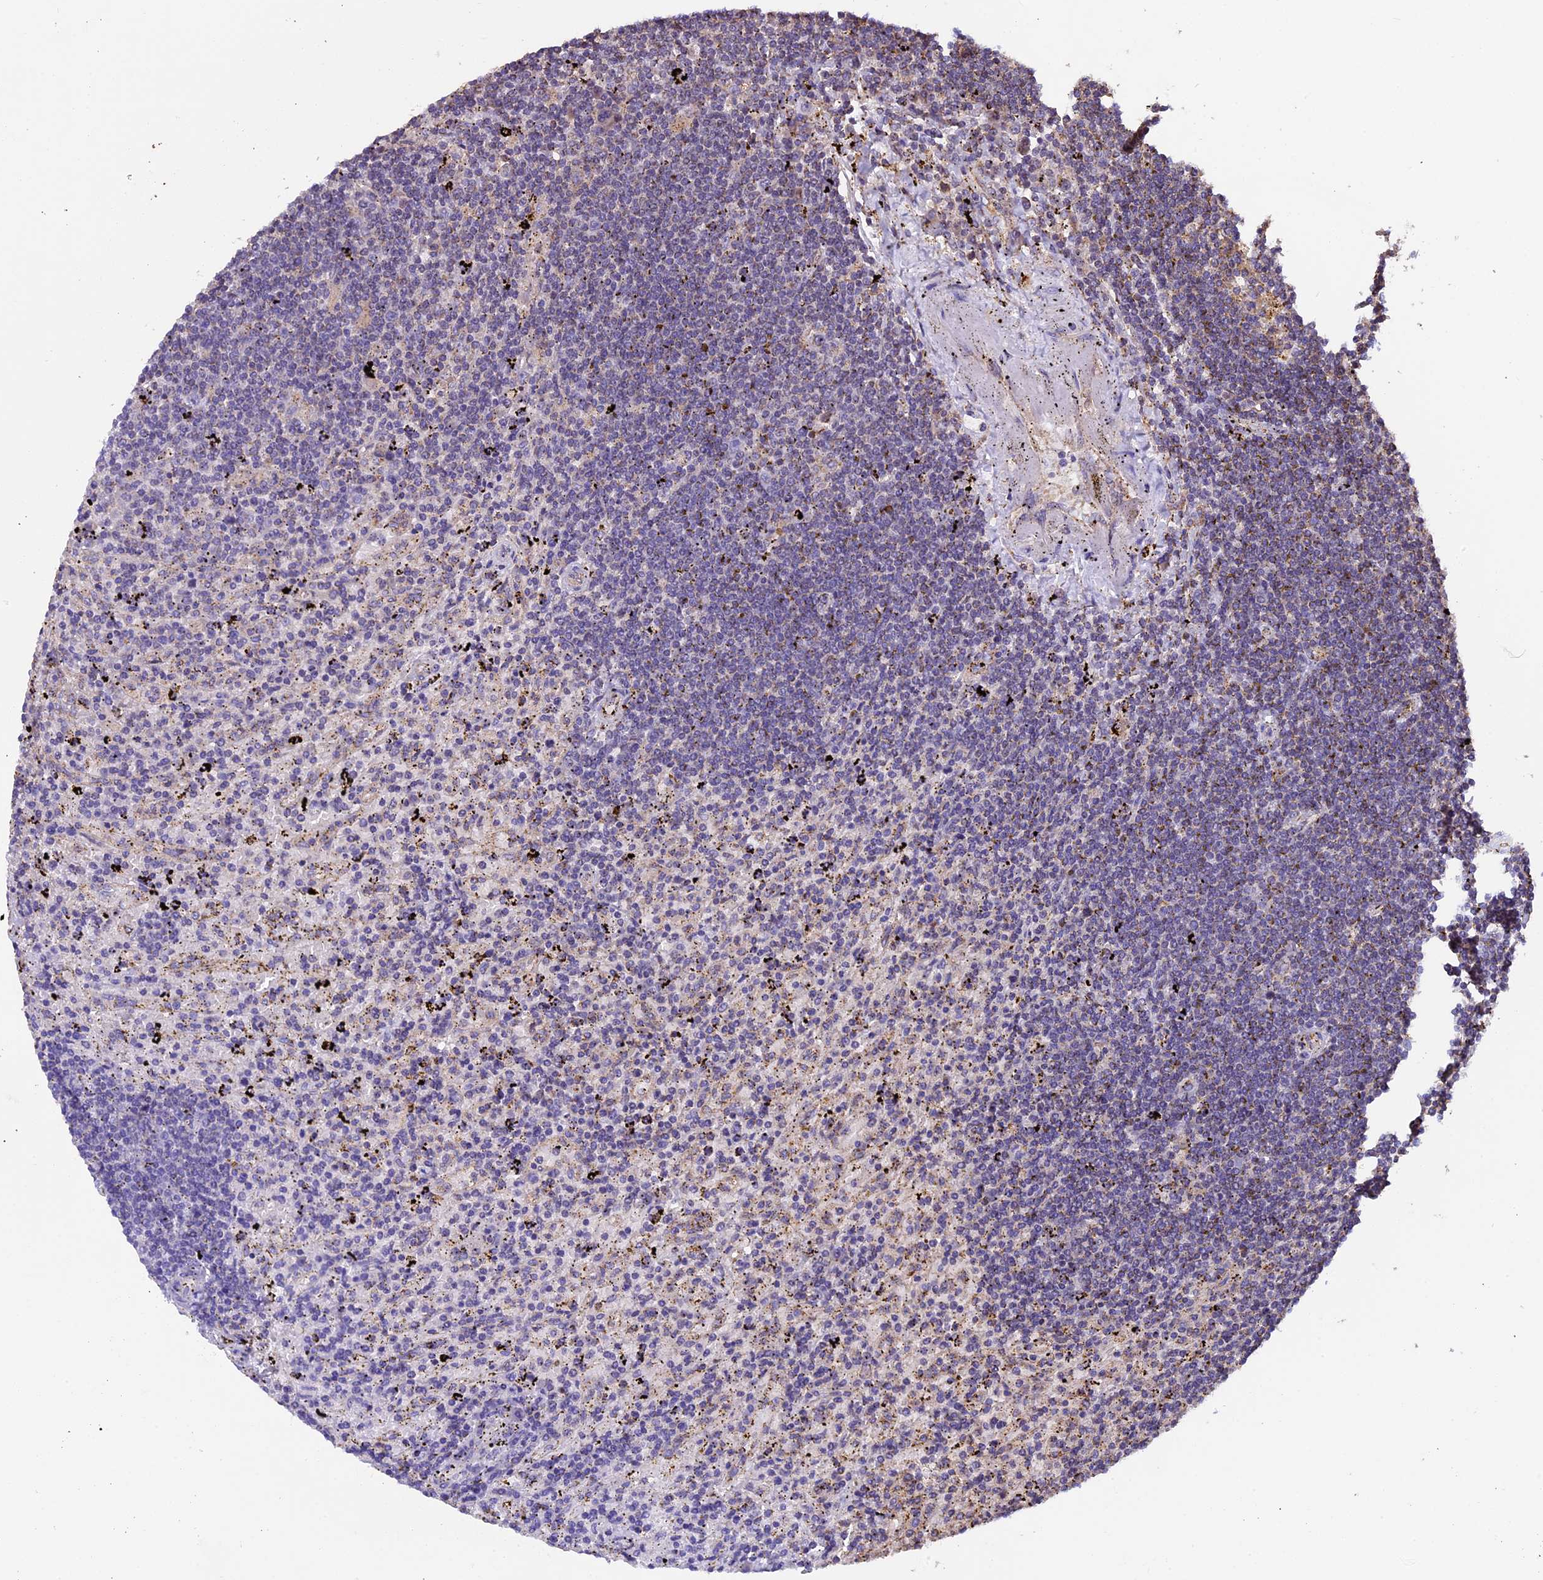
{"staining": {"intensity": "negative", "quantity": "none", "location": "none"}, "tissue": "lymphoma", "cell_type": "Tumor cells", "image_type": "cancer", "snomed": [{"axis": "morphology", "description": "Malignant lymphoma, non-Hodgkin's type, Low grade"}, {"axis": "topography", "description": "Spleen"}], "caption": "High power microscopy photomicrograph of an immunohistochemistry photomicrograph of lymphoma, revealing no significant expression in tumor cells.", "gene": "CHMP2A", "patient": {"sex": "male", "age": 76}}